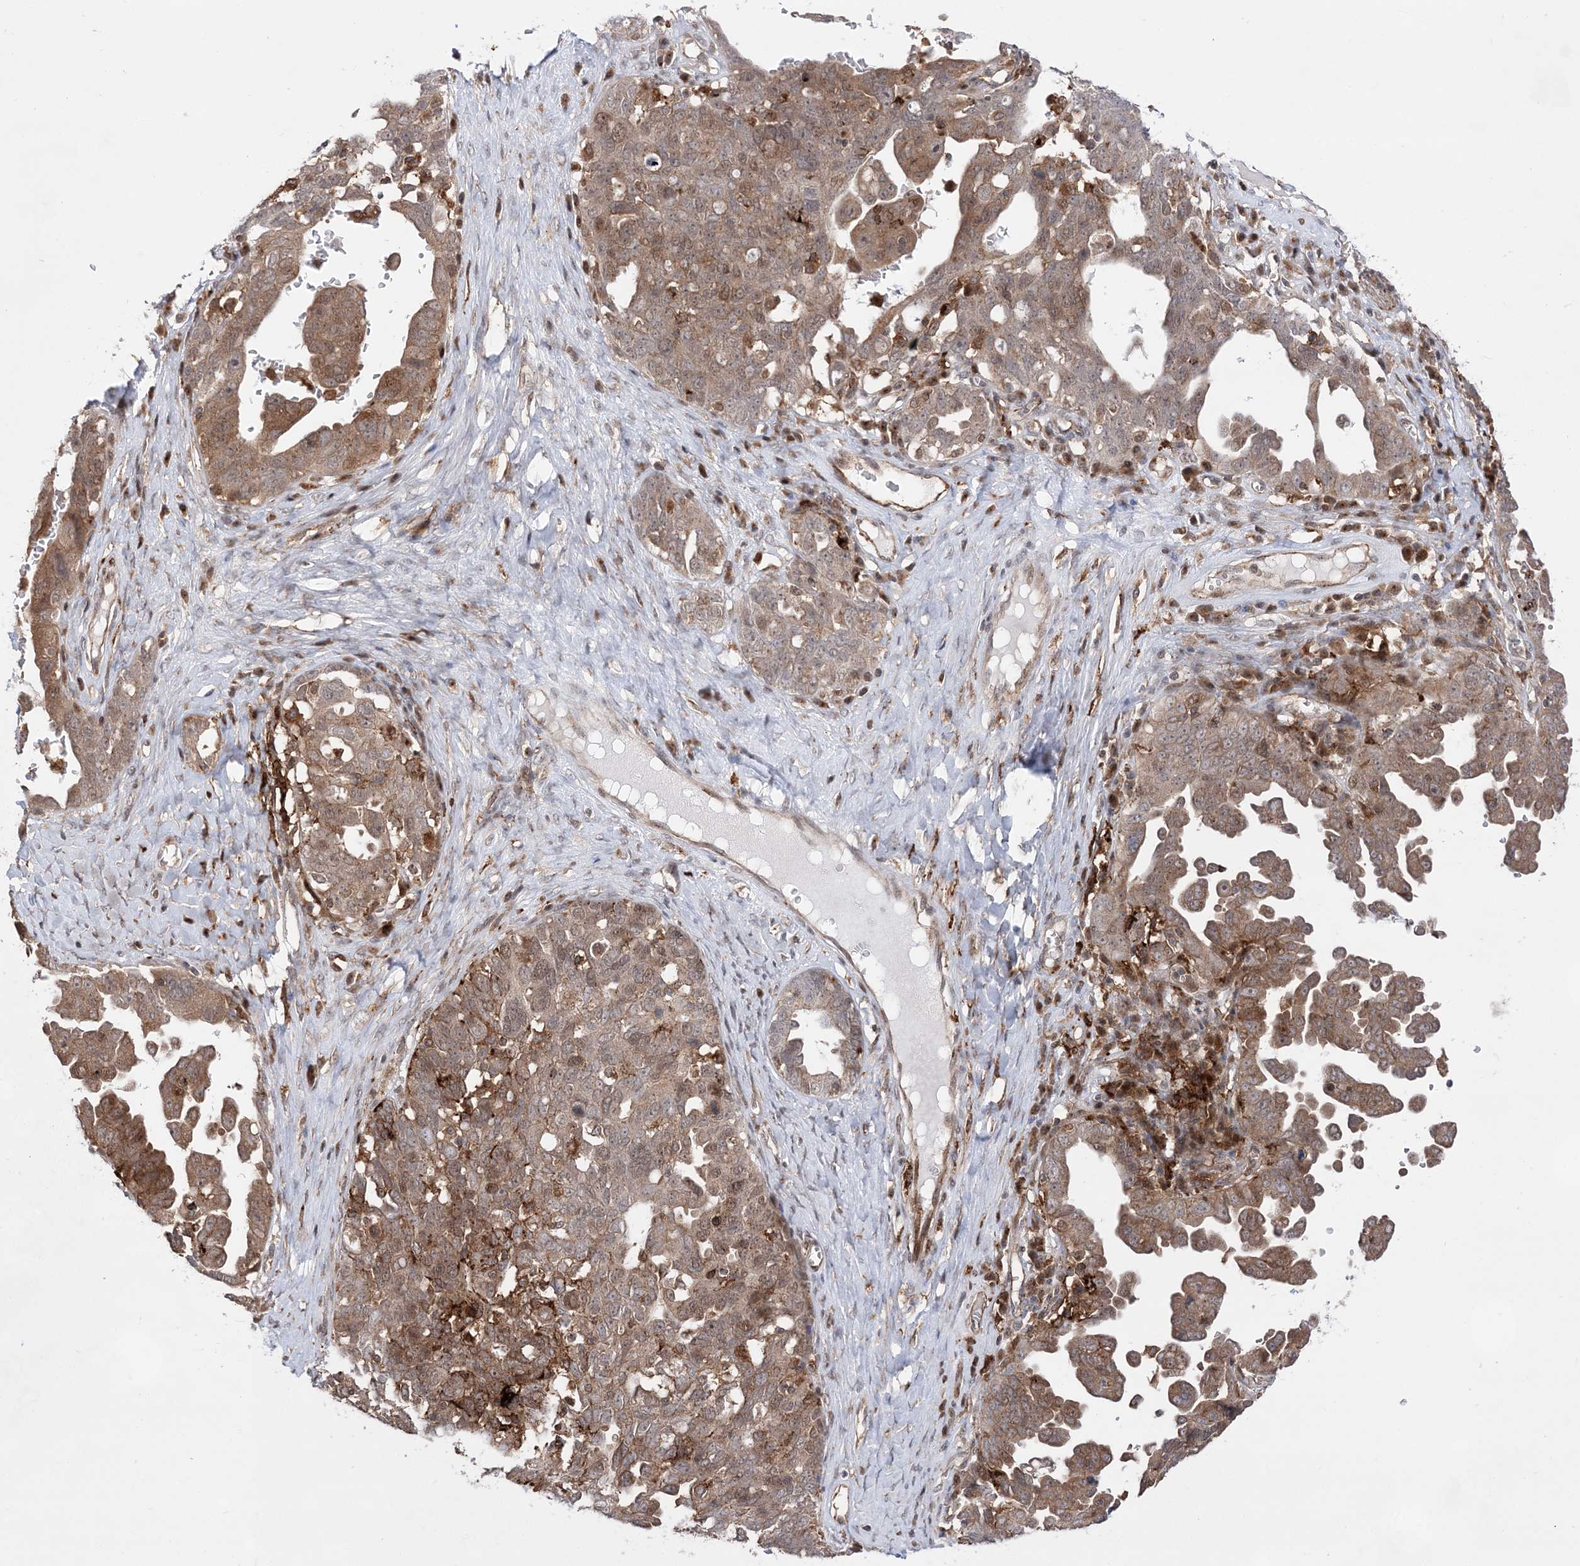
{"staining": {"intensity": "moderate", "quantity": ">75%", "location": "cytoplasmic/membranous"}, "tissue": "ovarian cancer", "cell_type": "Tumor cells", "image_type": "cancer", "snomed": [{"axis": "morphology", "description": "Carcinoma, endometroid"}, {"axis": "topography", "description": "Ovary"}], "caption": "Immunohistochemistry (DAB) staining of ovarian endometroid carcinoma exhibits moderate cytoplasmic/membranous protein expression in about >75% of tumor cells. Nuclei are stained in blue.", "gene": "ANAPC15", "patient": {"sex": "female", "age": 62}}